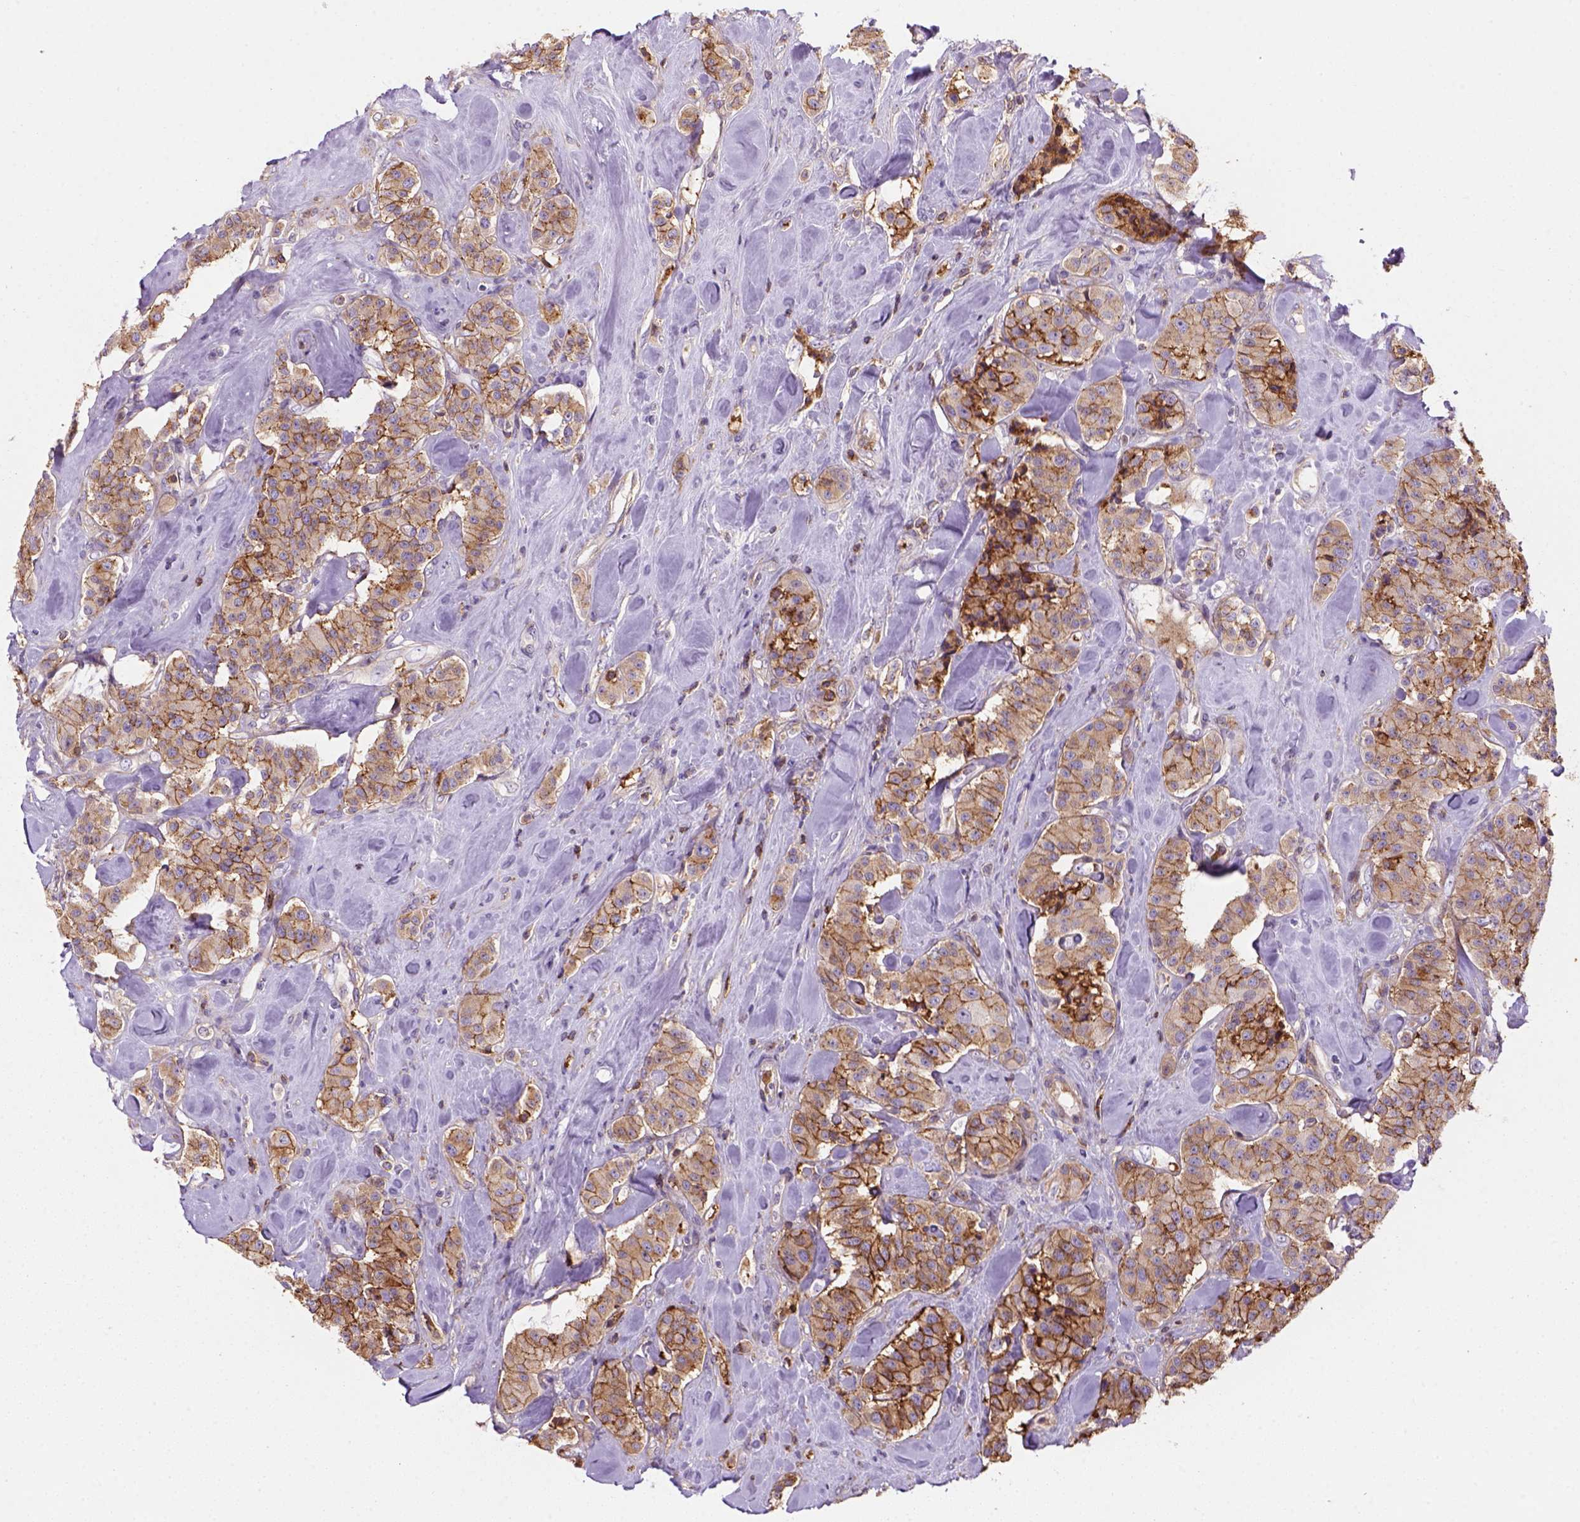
{"staining": {"intensity": "moderate", "quantity": ">75%", "location": "cytoplasmic/membranous"}, "tissue": "carcinoid", "cell_type": "Tumor cells", "image_type": "cancer", "snomed": [{"axis": "morphology", "description": "Carcinoid, malignant, NOS"}, {"axis": "topography", "description": "Pancreas"}], "caption": "Immunohistochemistry (IHC) of human carcinoid demonstrates medium levels of moderate cytoplasmic/membranous positivity in about >75% of tumor cells.", "gene": "GPRC5D", "patient": {"sex": "male", "age": 41}}